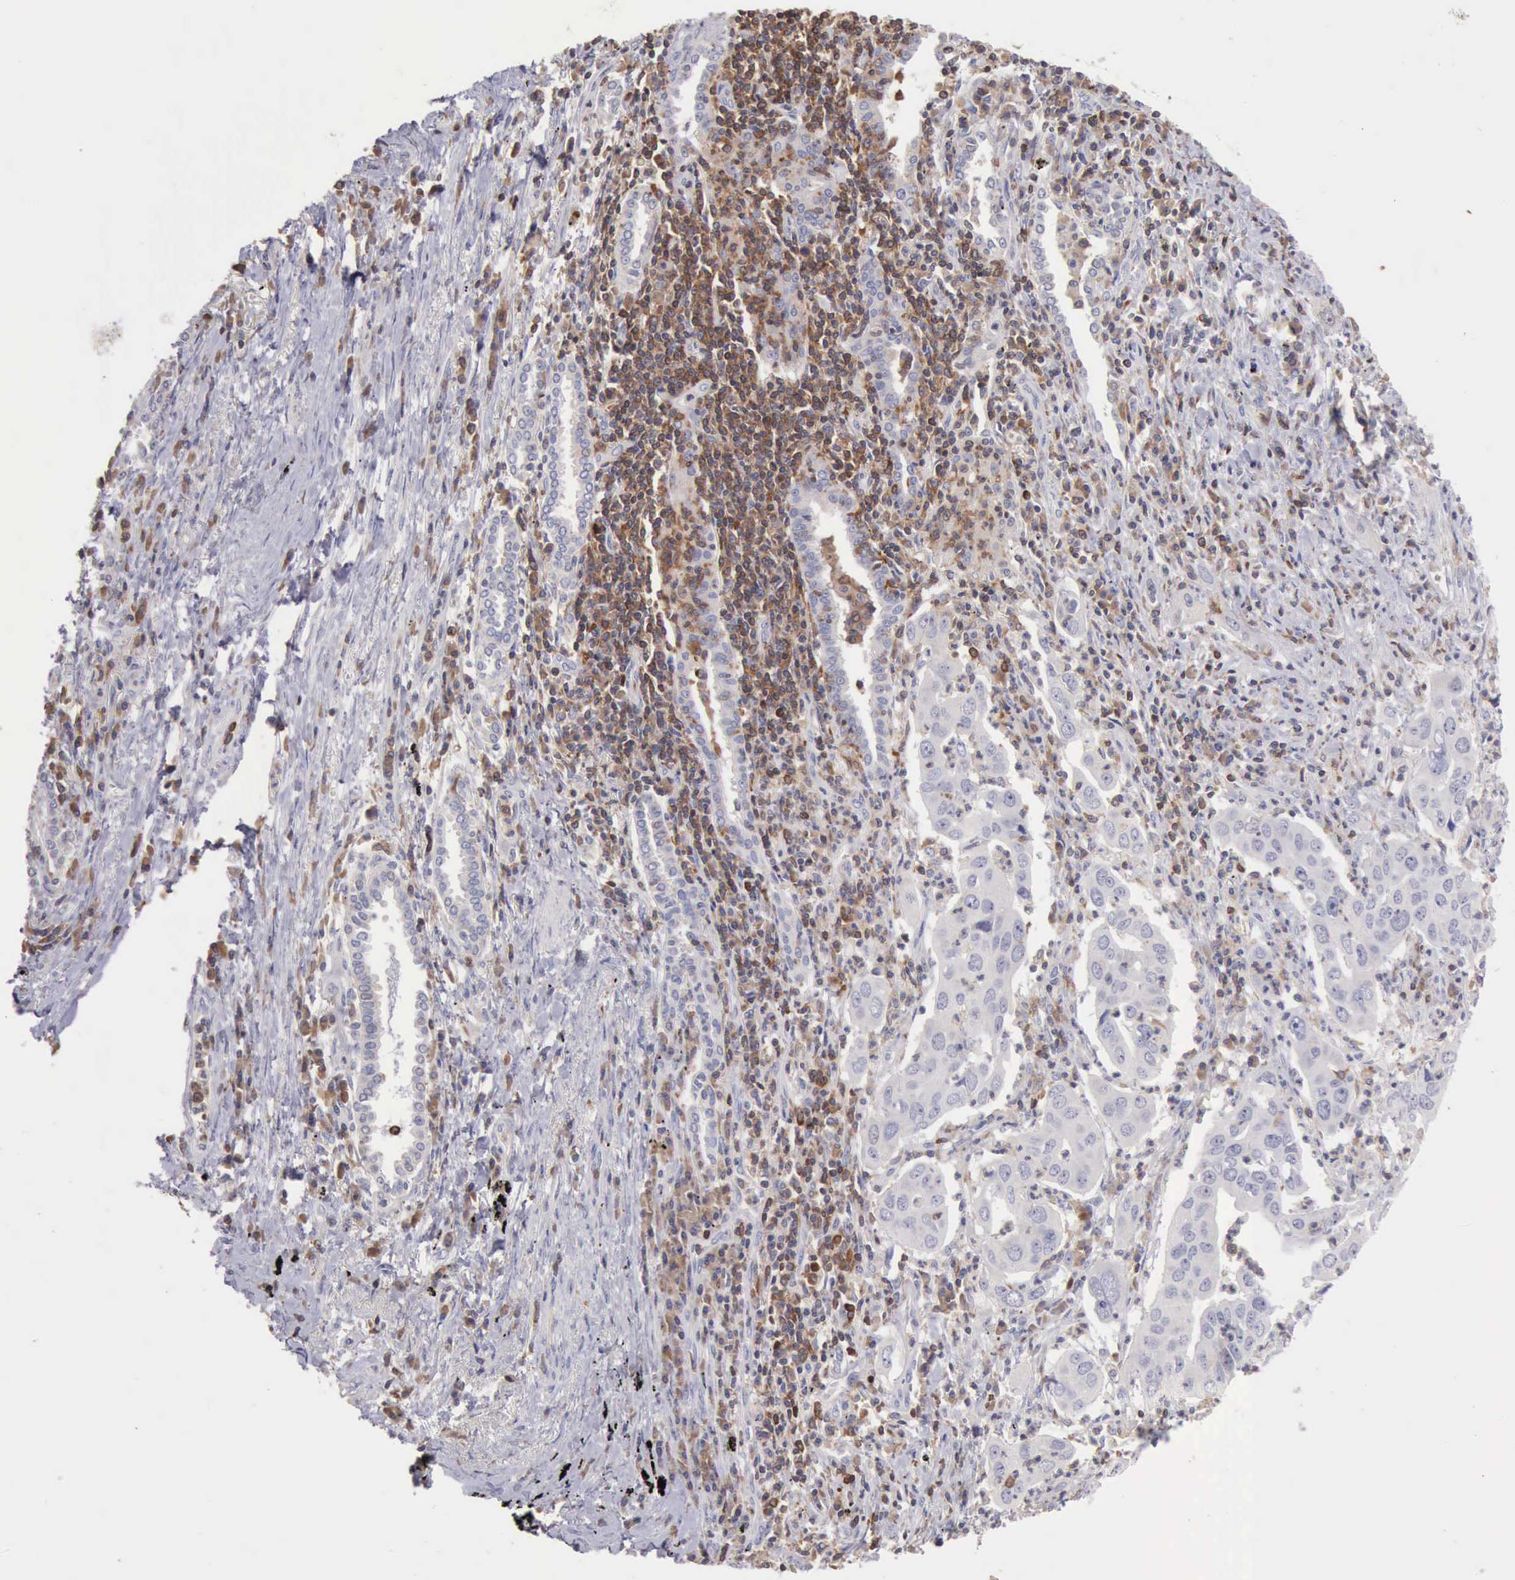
{"staining": {"intensity": "negative", "quantity": "none", "location": "none"}, "tissue": "lung cancer", "cell_type": "Tumor cells", "image_type": "cancer", "snomed": [{"axis": "morphology", "description": "Adenocarcinoma, NOS"}, {"axis": "topography", "description": "Lung"}], "caption": "Lung cancer was stained to show a protein in brown. There is no significant expression in tumor cells.", "gene": "SASH3", "patient": {"sex": "male", "age": 48}}